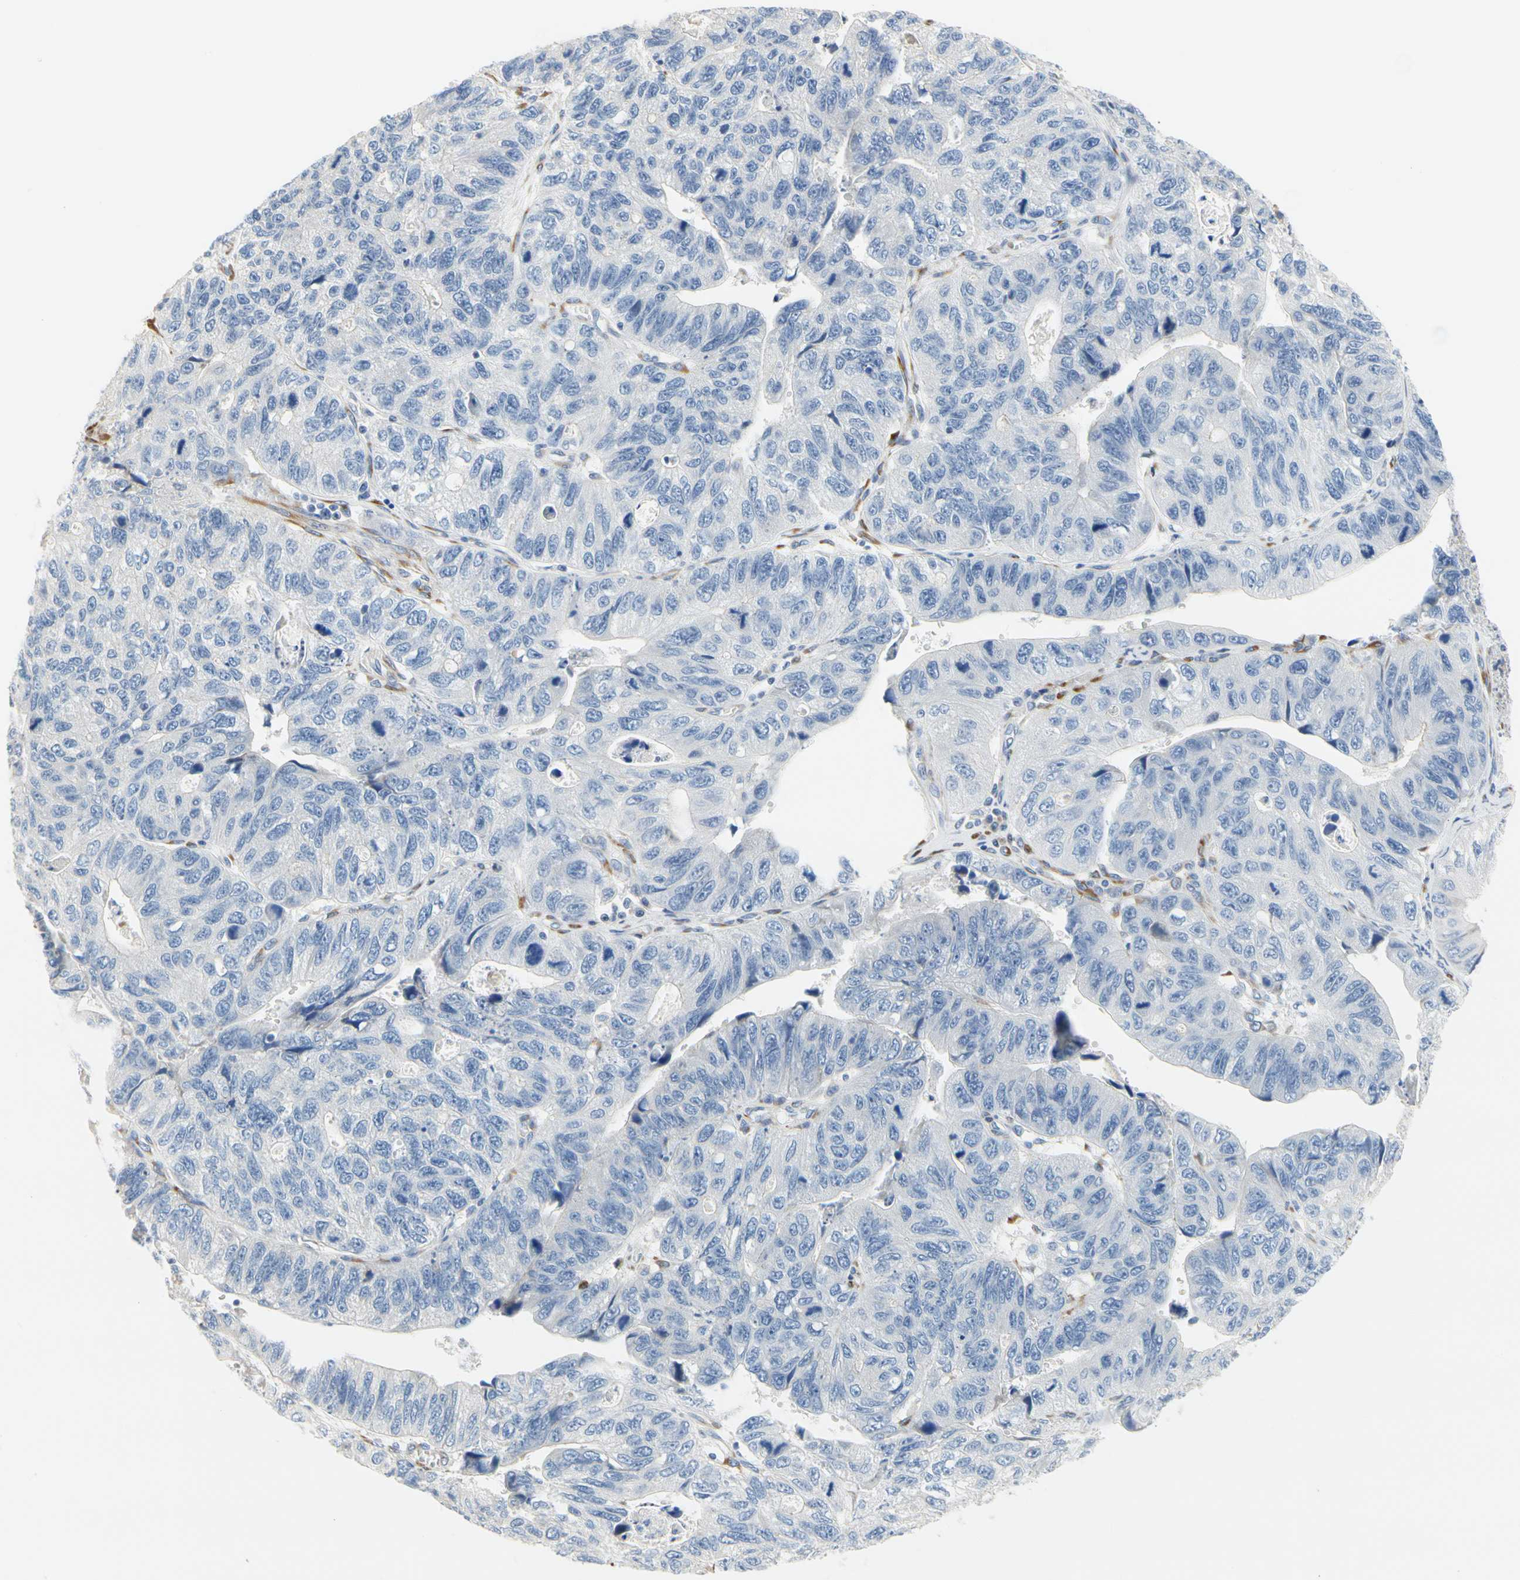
{"staining": {"intensity": "negative", "quantity": "none", "location": "none"}, "tissue": "stomach cancer", "cell_type": "Tumor cells", "image_type": "cancer", "snomed": [{"axis": "morphology", "description": "Adenocarcinoma, NOS"}, {"axis": "topography", "description": "Stomach"}], "caption": "There is no significant staining in tumor cells of stomach cancer (adenocarcinoma). The staining is performed using DAB (3,3'-diaminobenzidine) brown chromogen with nuclei counter-stained in using hematoxylin.", "gene": "ZNF236", "patient": {"sex": "male", "age": 59}}